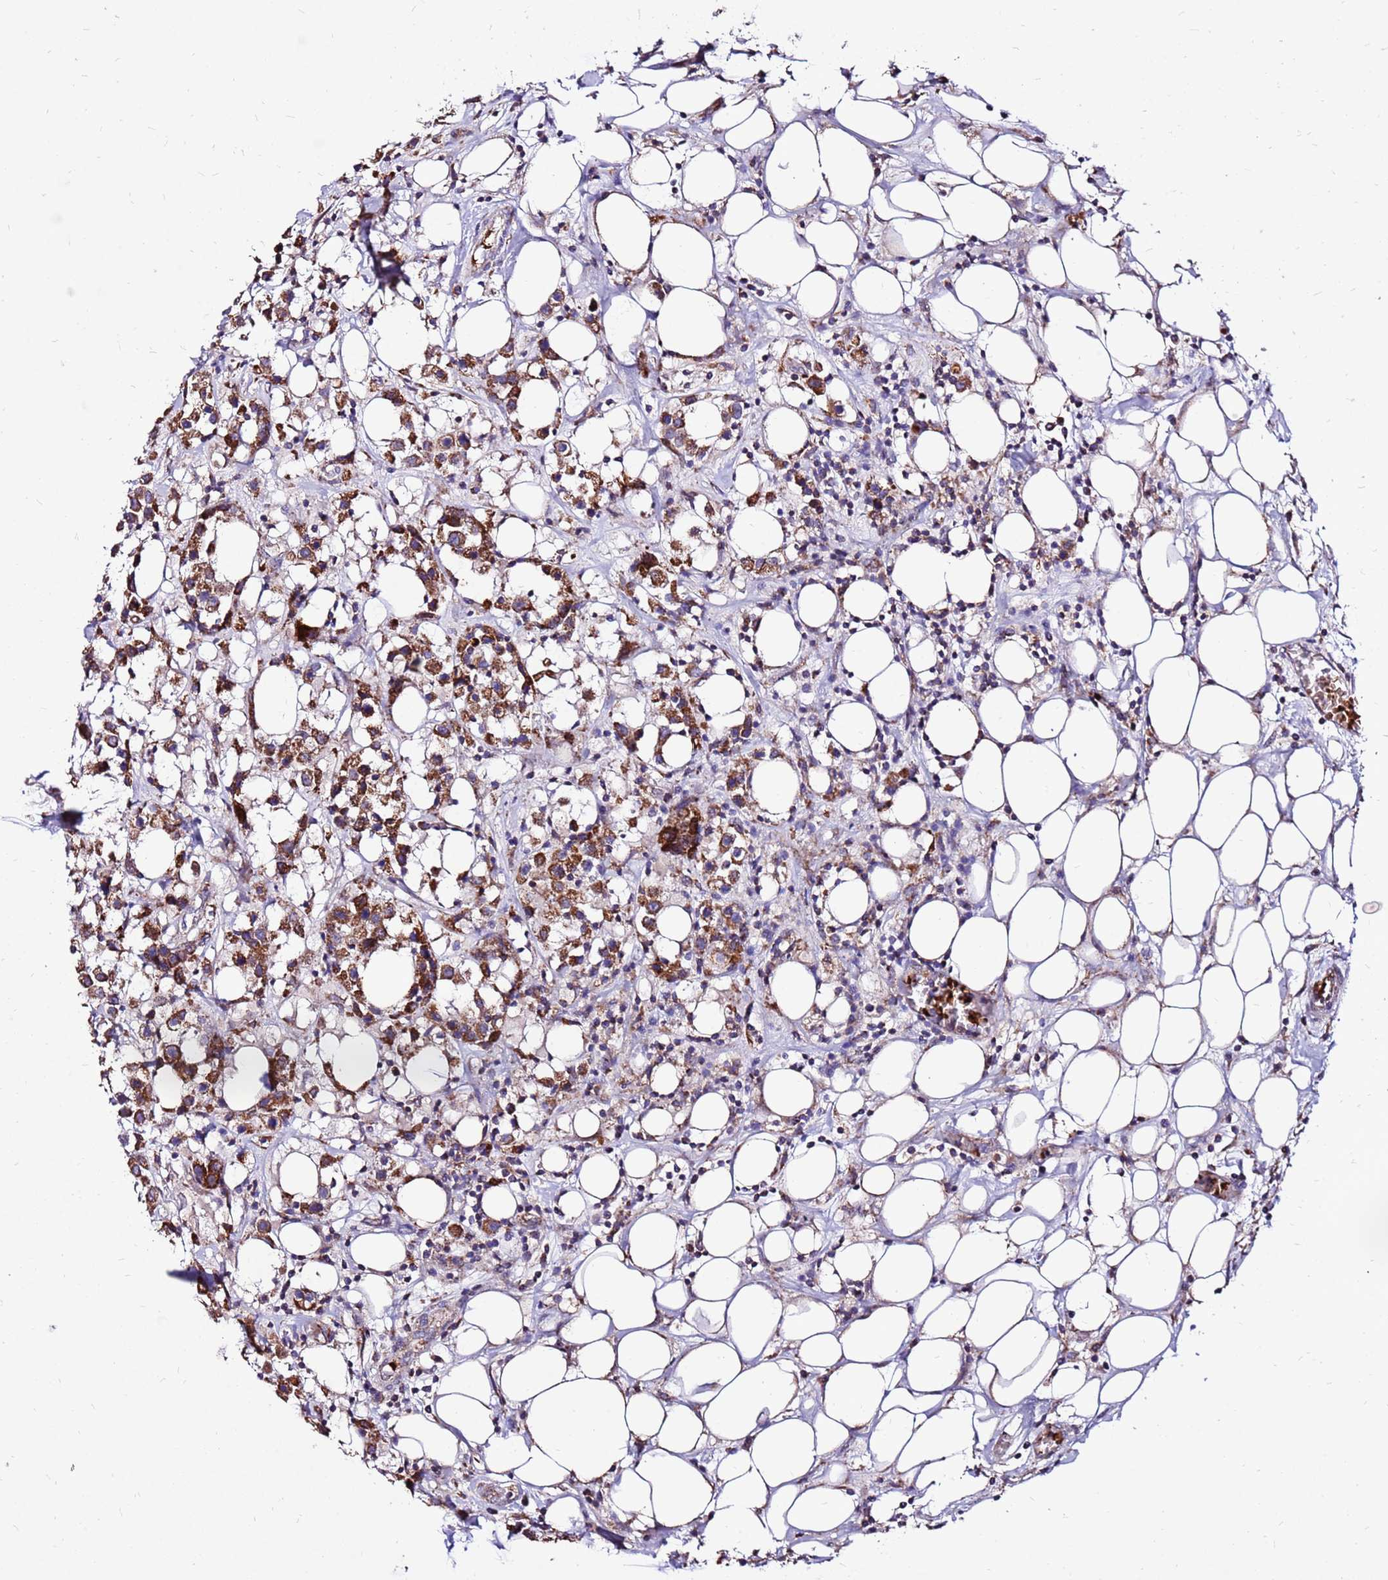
{"staining": {"intensity": "strong", "quantity": "25%-75%", "location": "cytoplasmic/membranous"}, "tissue": "breast cancer", "cell_type": "Tumor cells", "image_type": "cancer", "snomed": [{"axis": "morphology", "description": "Duct carcinoma"}, {"axis": "topography", "description": "Breast"}], "caption": "Human intraductal carcinoma (breast) stained for a protein (brown) displays strong cytoplasmic/membranous positive positivity in approximately 25%-75% of tumor cells.", "gene": "SPSB3", "patient": {"sex": "female", "age": 61}}